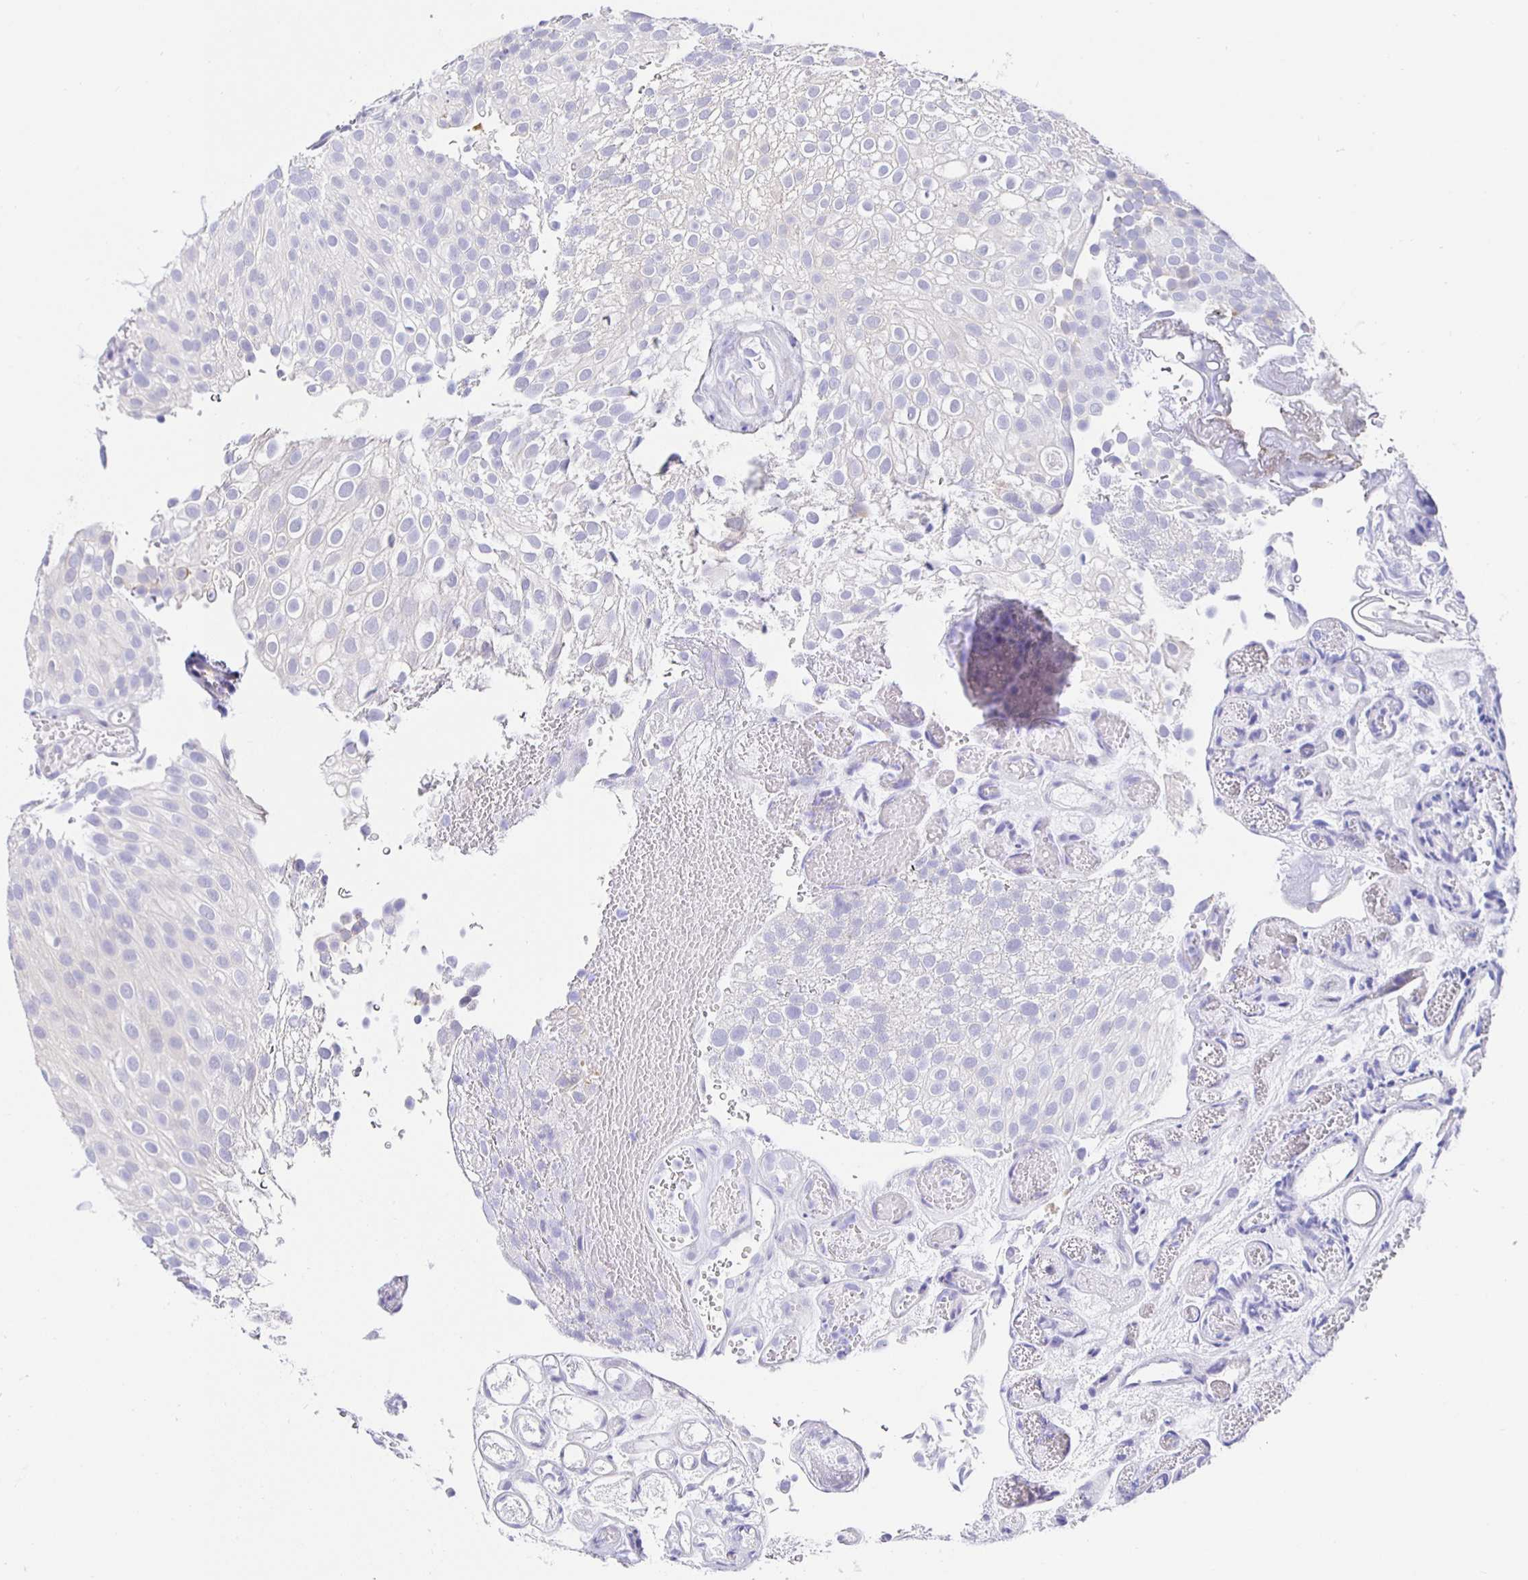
{"staining": {"intensity": "negative", "quantity": "none", "location": "none"}, "tissue": "urothelial cancer", "cell_type": "Tumor cells", "image_type": "cancer", "snomed": [{"axis": "morphology", "description": "Urothelial carcinoma, Low grade"}, {"axis": "topography", "description": "Urinary bladder"}], "caption": "Immunohistochemistry photomicrograph of human urothelial carcinoma (low-grade) stained for a protein (brown), which shows no expression in tumor cells.", "gene": "HSPA4L", "patient": {"sex": "male", "age": 78}}